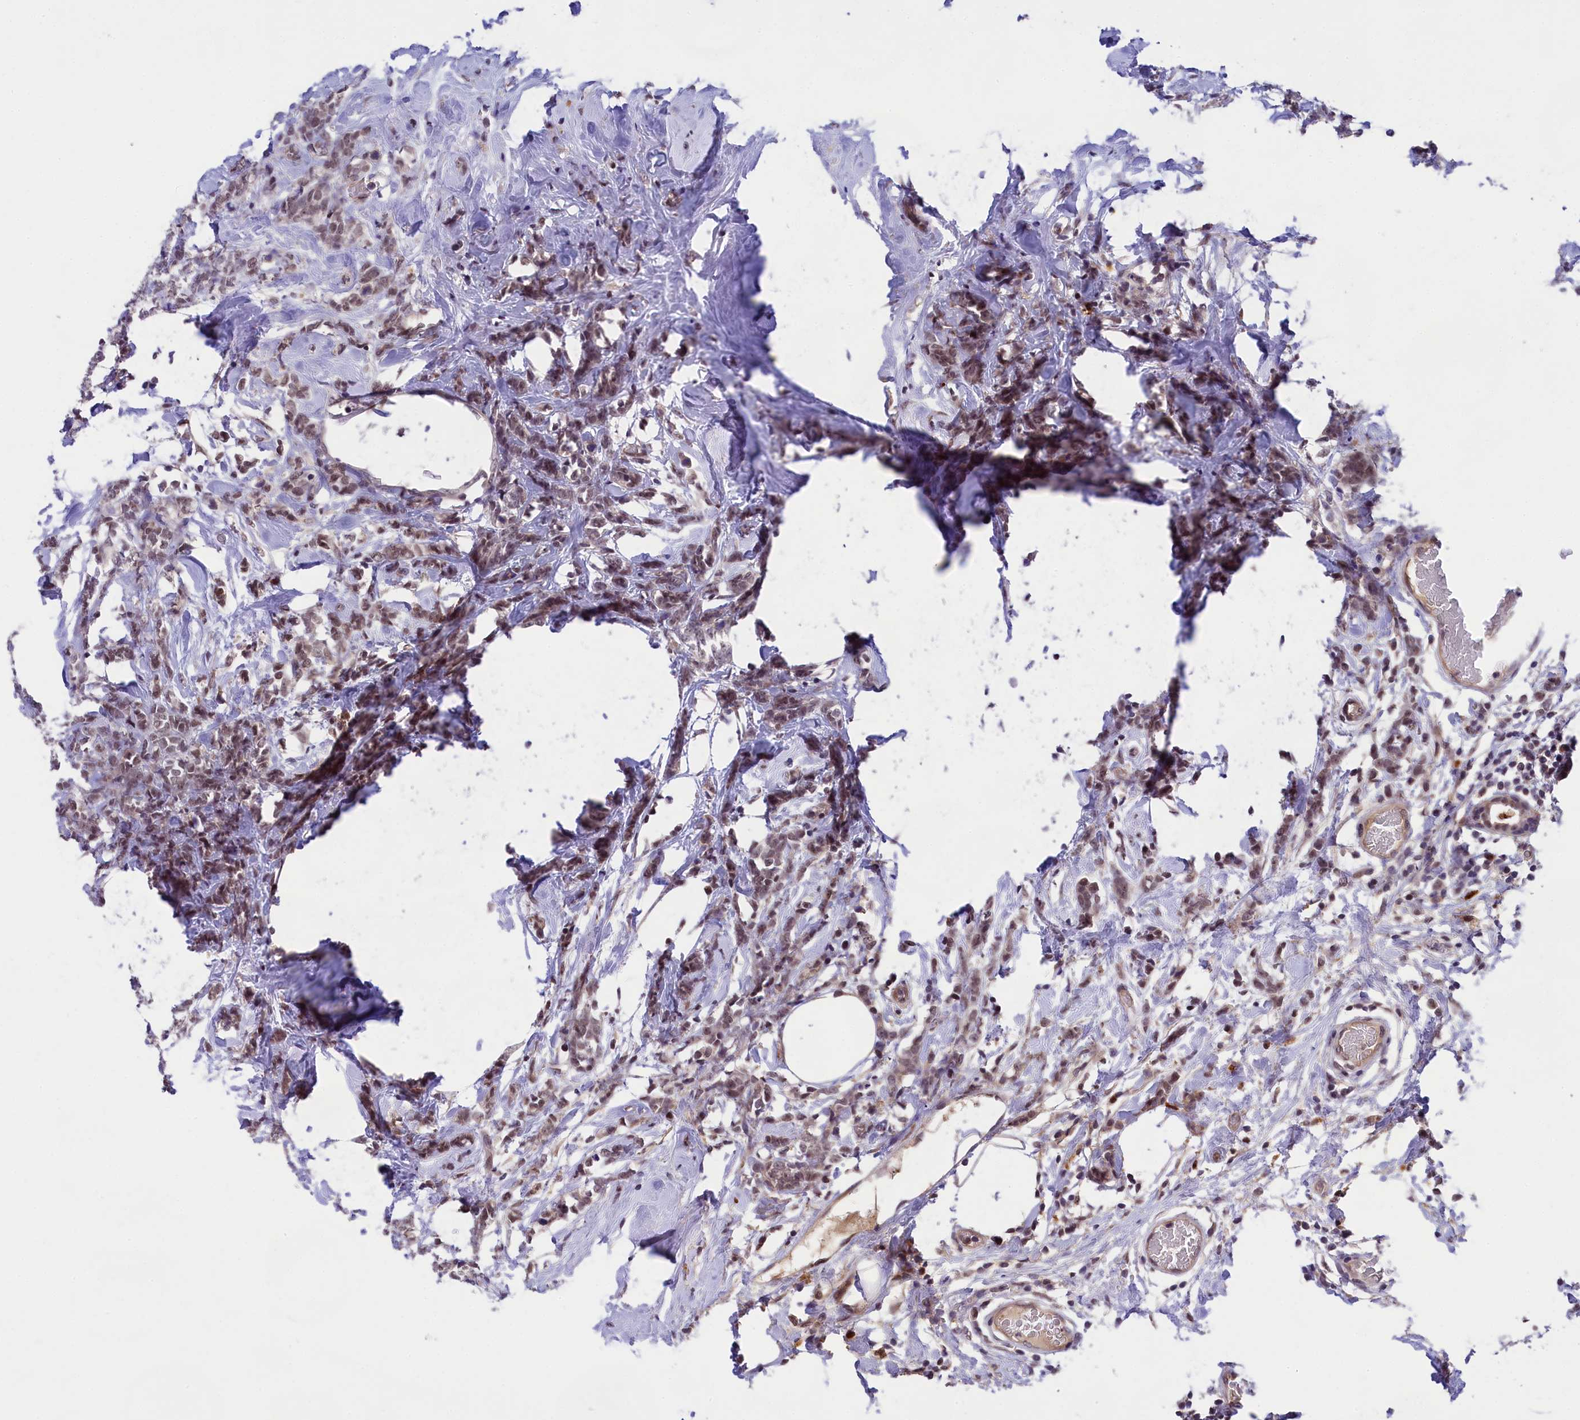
{"staining": {"intensity": "weak", "quantity": ">75%", "location": "nuclear"}, "tissue": "breast cancer", "cell_type": "Tumor cells", "image_type": "cancer", "snomed": [{"axis": "morphology", "description": "Lobular carcinoma"}, {"axis": "topography", "description": "Breast"}], "caption": "Immunohistochemical staining of breast cancer (lobular carcinoma) reveals weak nuclear protein expression in about >75% of tumor cells.", "gene": "FBXO45", "patient": {"sex": "female", "age": 58}}